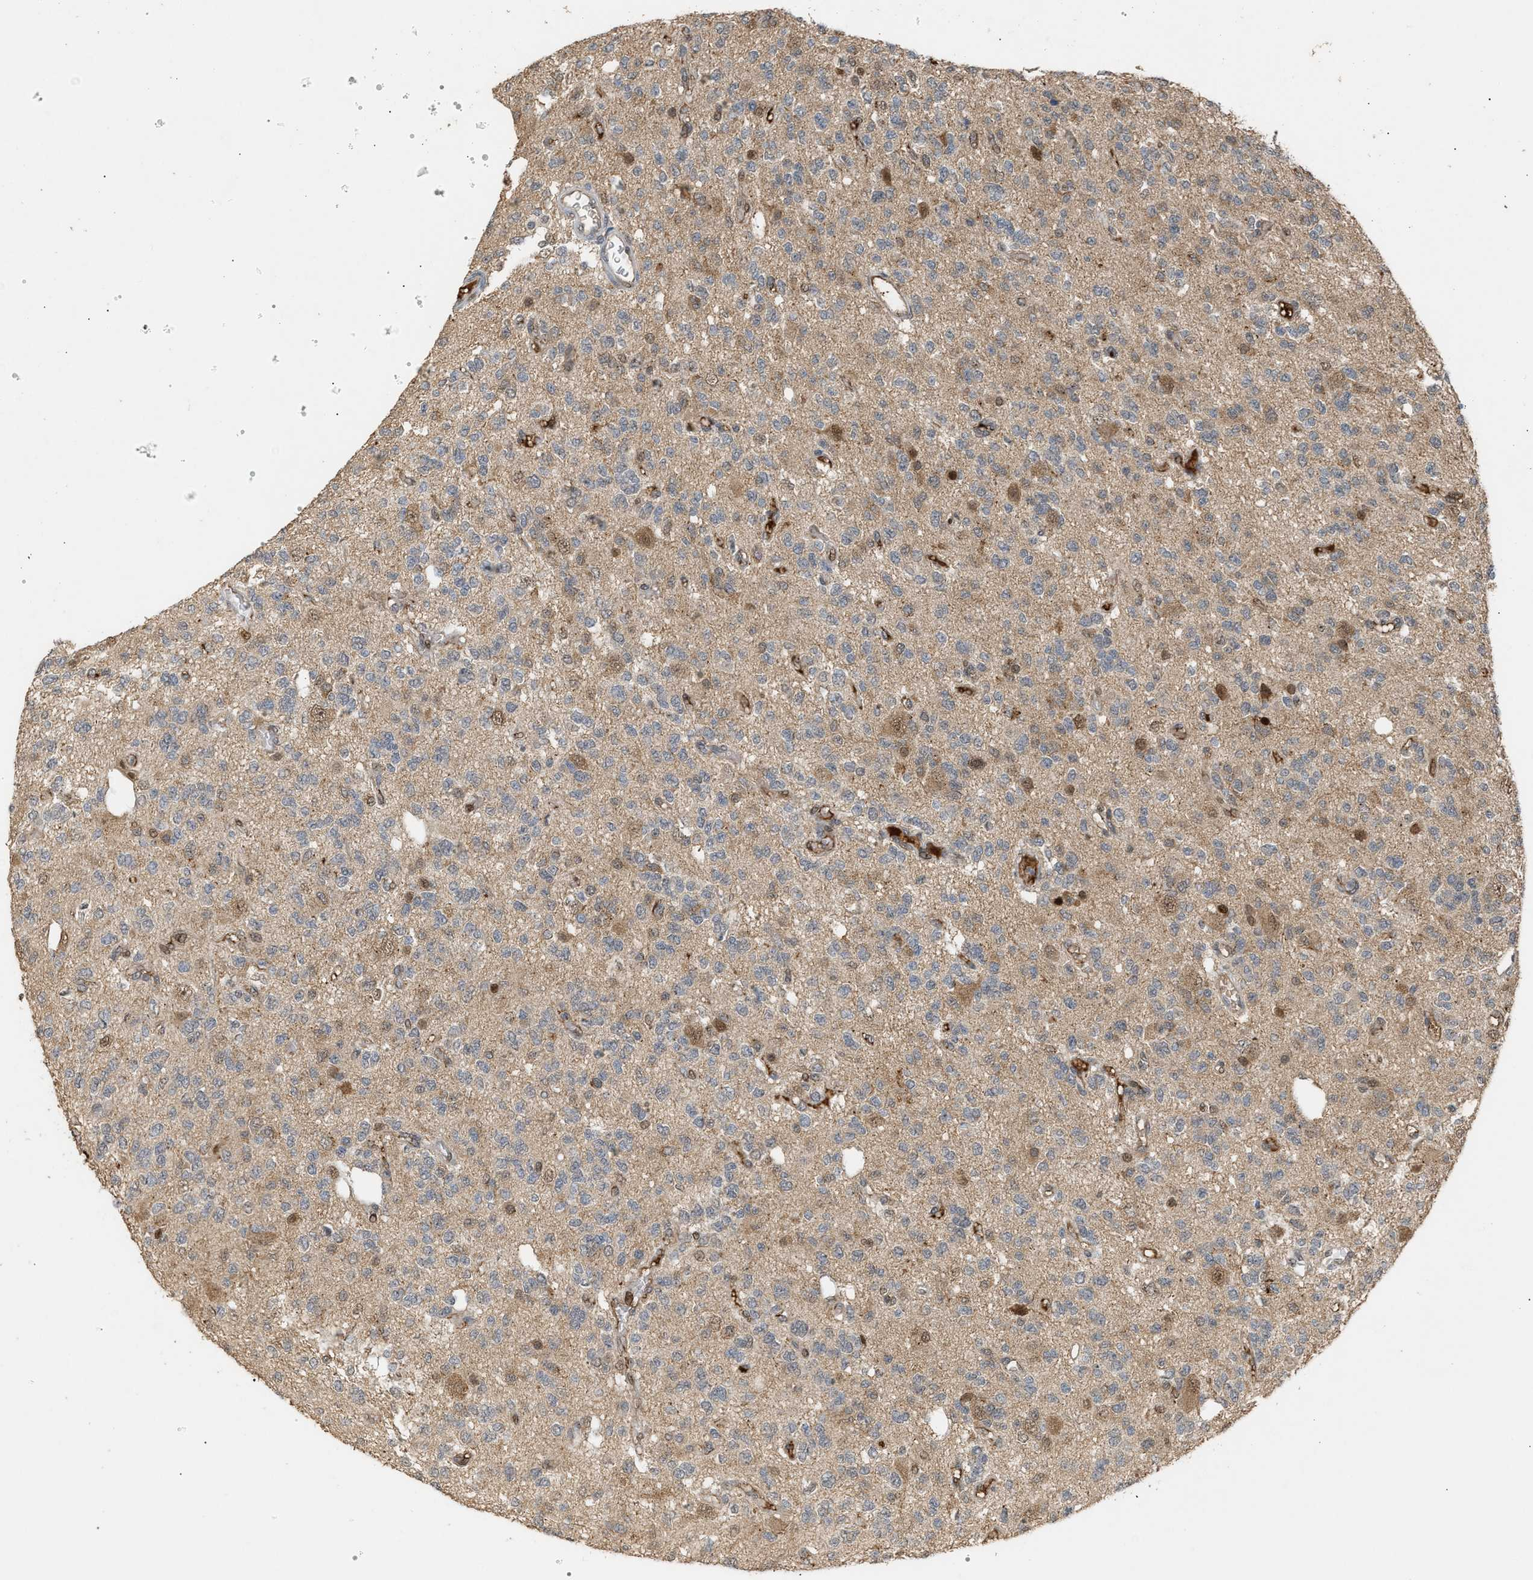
{"staining": {"intensity": "moderate", "quantity": "<25%", "location": "cytoplasmic/membranous,nuclear"}, "tissue": "glioma", "cell_type": "Tumor cells", "image_type": "cancer", "snomed": [{"axis": "morphology", "description": "Glioma, malignant, Low grade"}, {"axis": "topography", "description": "Brain"}], "caption": "Human glioma stained for a protein (brown) reveals moderate cytoplasmic/membranous and nuclear positive positivity in approximately <25% of tumor cells.", "gene": "ZFAND5", "patient": {"sex": "male", "age": 38}}